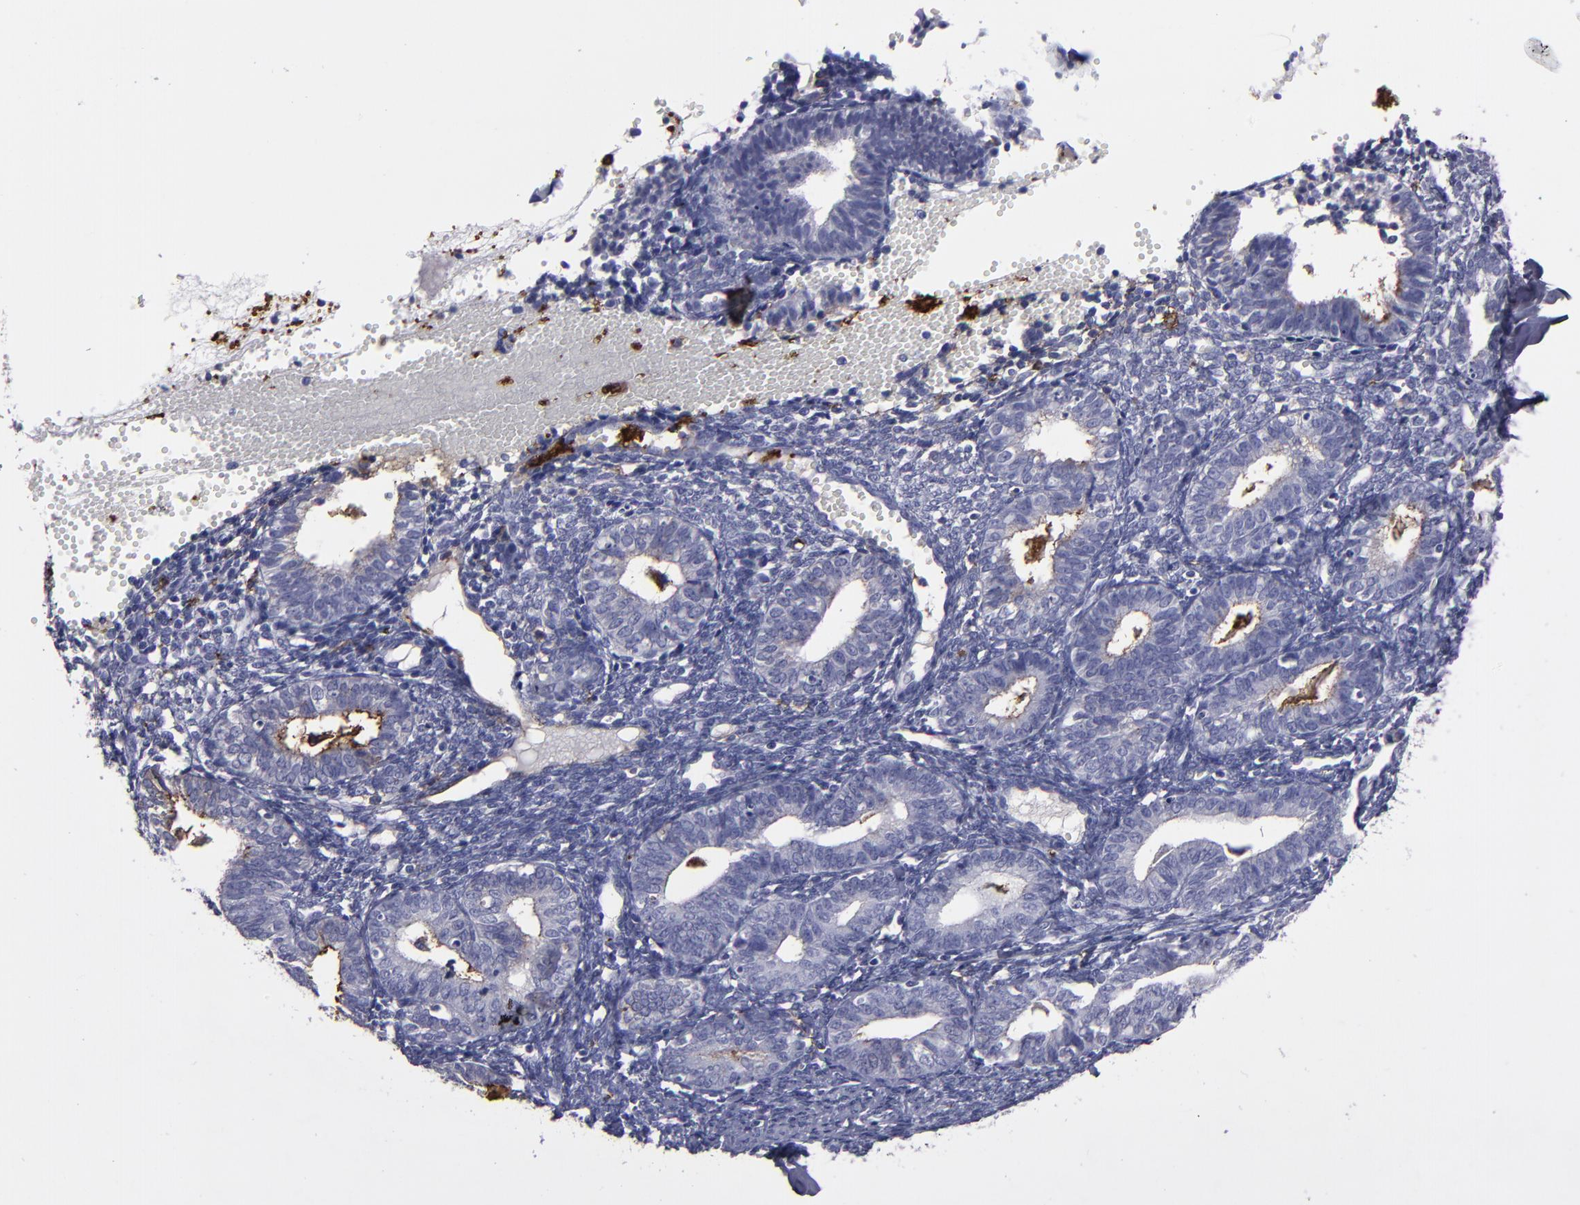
{"staining": {"intensity": "negative", "quantity": "none", "location": "none"}, "tissue": "endometrium", "cell_type": "Cells in endometrial stroma", "image_type": "normal", "snomed": [{"axis": "morphology", "description": "Normal tissue, NOS"}, {"axis": "topography", "description": "Endometrium"}], "caption": "Immunohistochemistry image of unremarkable endometrium stained for a protein (brown), which exhibits no expression in cells in endometrial stroma. Brightfield microscopy of immunohistochemistry (IHC) stained with DAB (3,3'-diaminobenzidine) (brown) and hematoxylin (blue), captured at high magnification.", "gene": "CD36", "patient": {"sex": "female", "age": 61}}